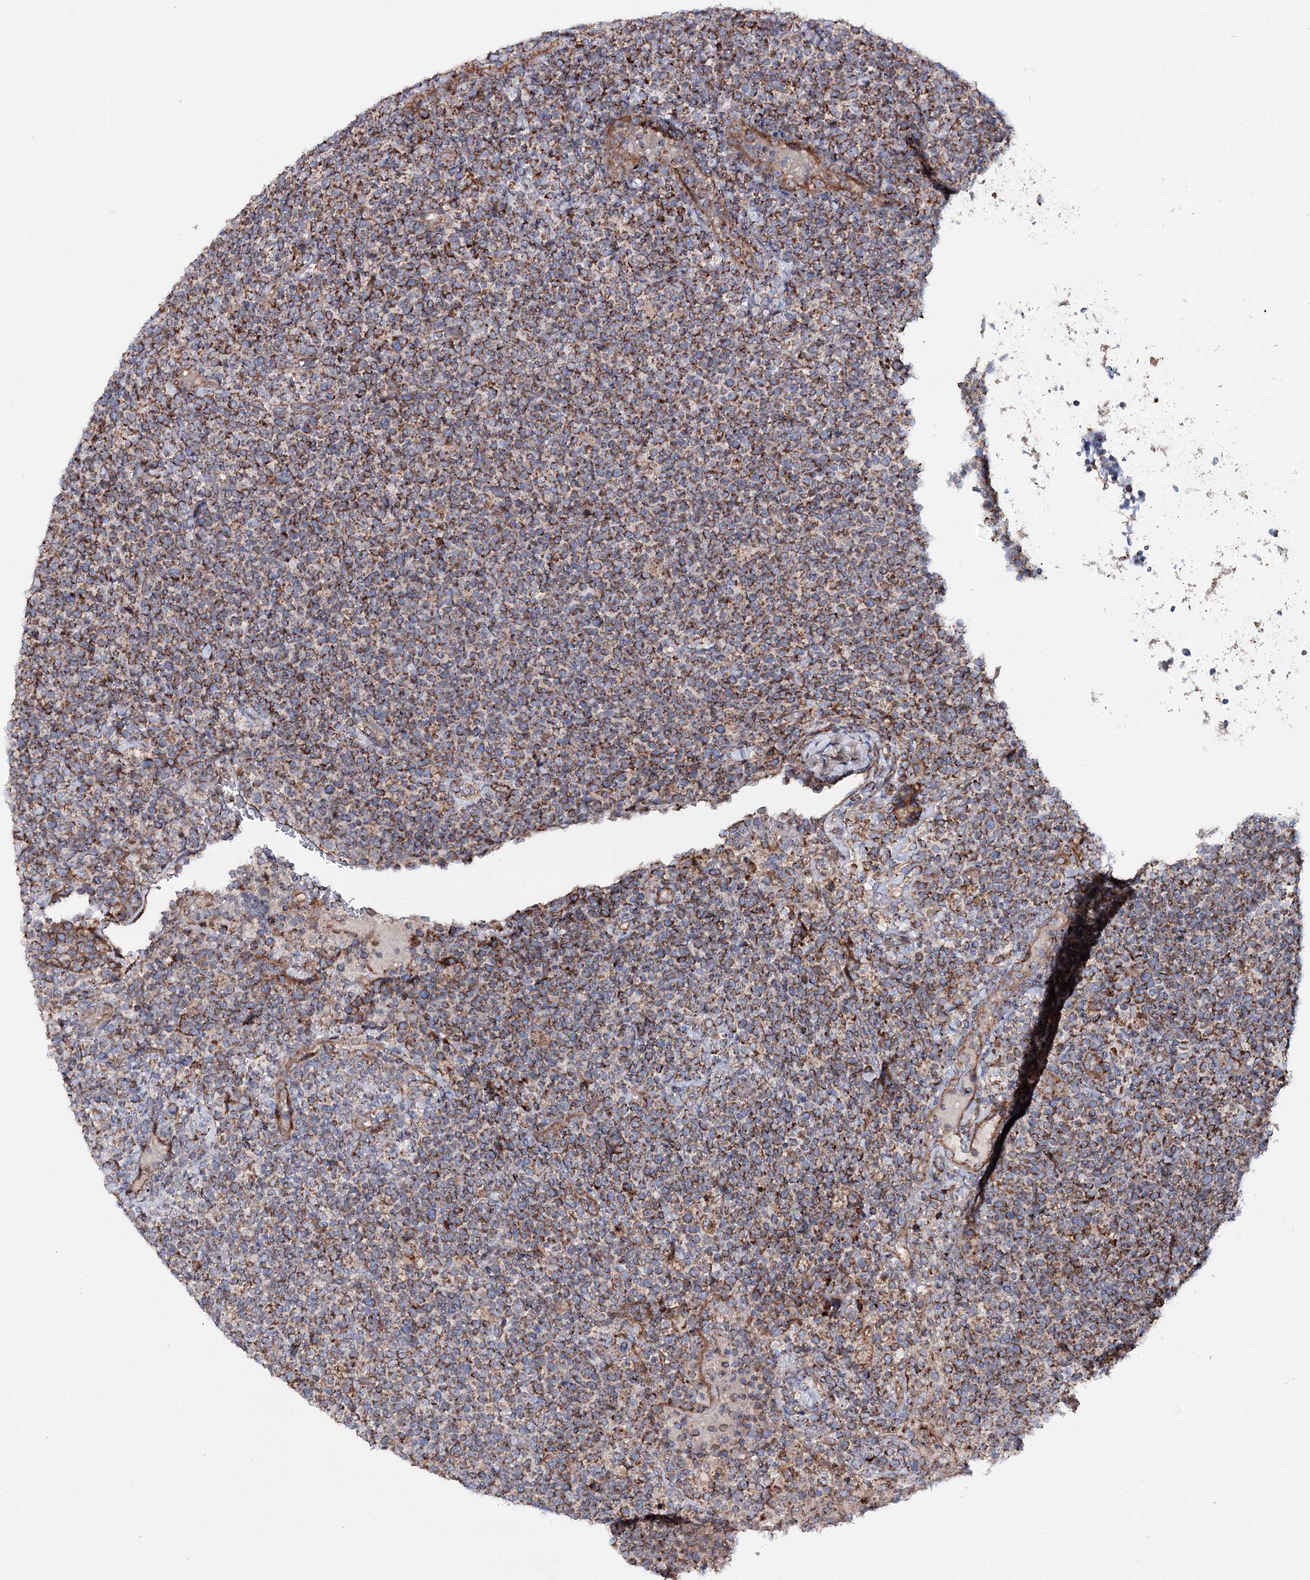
{"staining": {"intensity": "moderate", "quantity": ">75%", "location": "cytoplasmic/membranous"}, "tissue": "lymphoma", "cell_type": "Tumor cells", "image_type": "cancer", "snomed": [{"axis": "morphology", "description": "Malignant lymphoma, non-Hodgkin's type, High grade"}, {"axis": "topography", "description": "Lymph node"}], "caption": "Lymphoma was stained to show a protein in brown. There is medium levels of moderate cytoplasmic/membranous expression in about >75% of tumor cells.", "gene": "MSANTD2", "patient": {"sex": "male", "age": 61}}